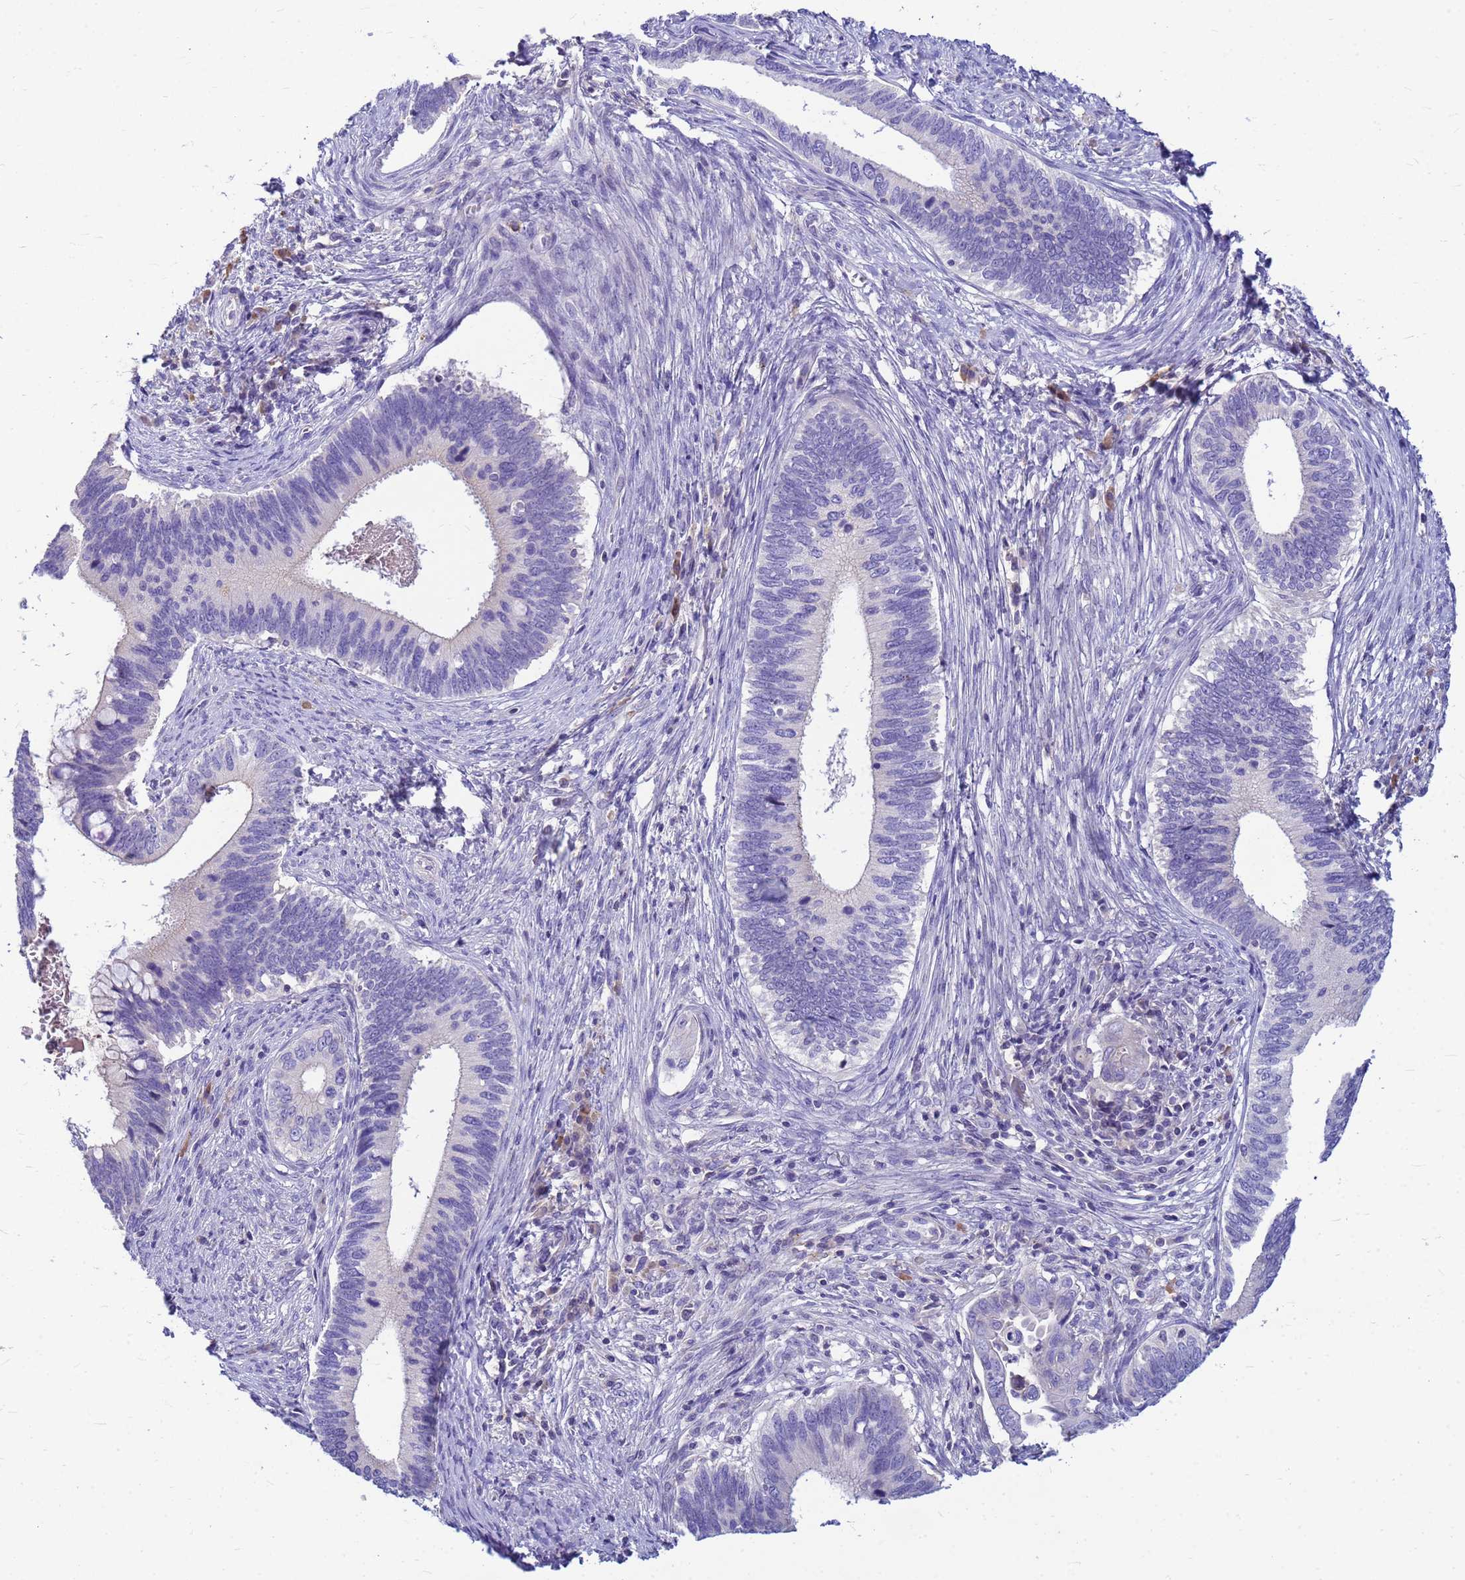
{"staining": {"intensity": "negative", "quantity": "none", "location": "none"}, "tissue": "cervical cancer", "cell_type": "Tumor cells", "image_type": "cancer", "snomed": [{"axis": "morphology", "description": "Adenocarcinoma, NOS"}, {"axis": "topography", "description": "Cervix"}], "caption": "An image of cervical cancer stained for a protein reveals no brown staining in tumor cells.", "gene": "DPRX", "patient": {"sex": "female", "age": 42}}